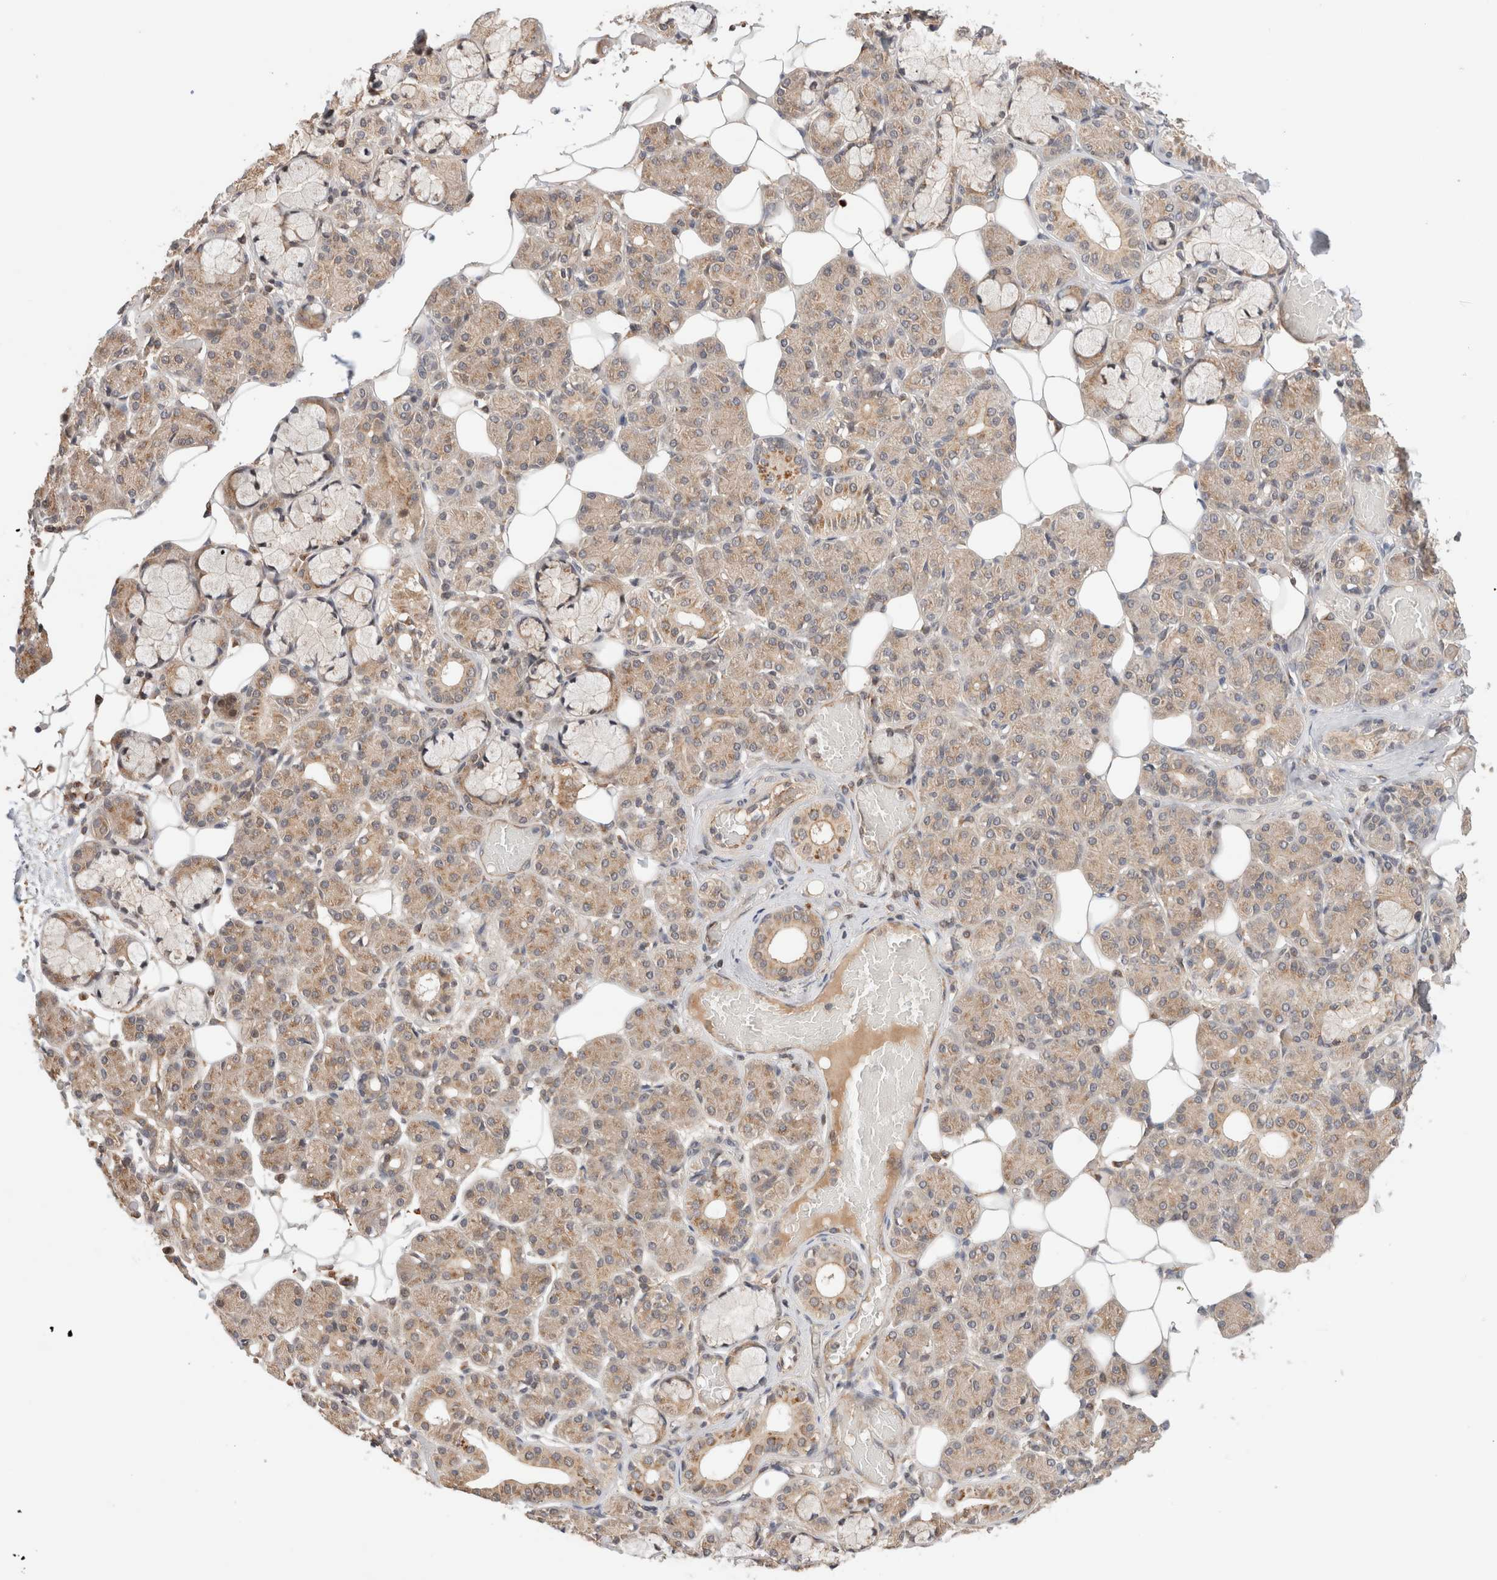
{"staining": {"intensity": "weak", "quantity": ">75%", "location": "cytoplasmic/membranous"}, "tissue": "salivary gland", "cell_type": "Glandular cells", "image_type": "normal", "snomed": [{"axis": "morphology", "description": "Normal tissue, NOS"}, {"axis": "topography", "description": "Salivary gland"}], "caption": "DAB immunohistochemical staining of benign human salivary gland demonstrates weak cytoplasmic/membranous protein expression in approximately >75% of glandular cells.", "gene": "SIKE1", "patient": {"sex": "male", "age": 63}}